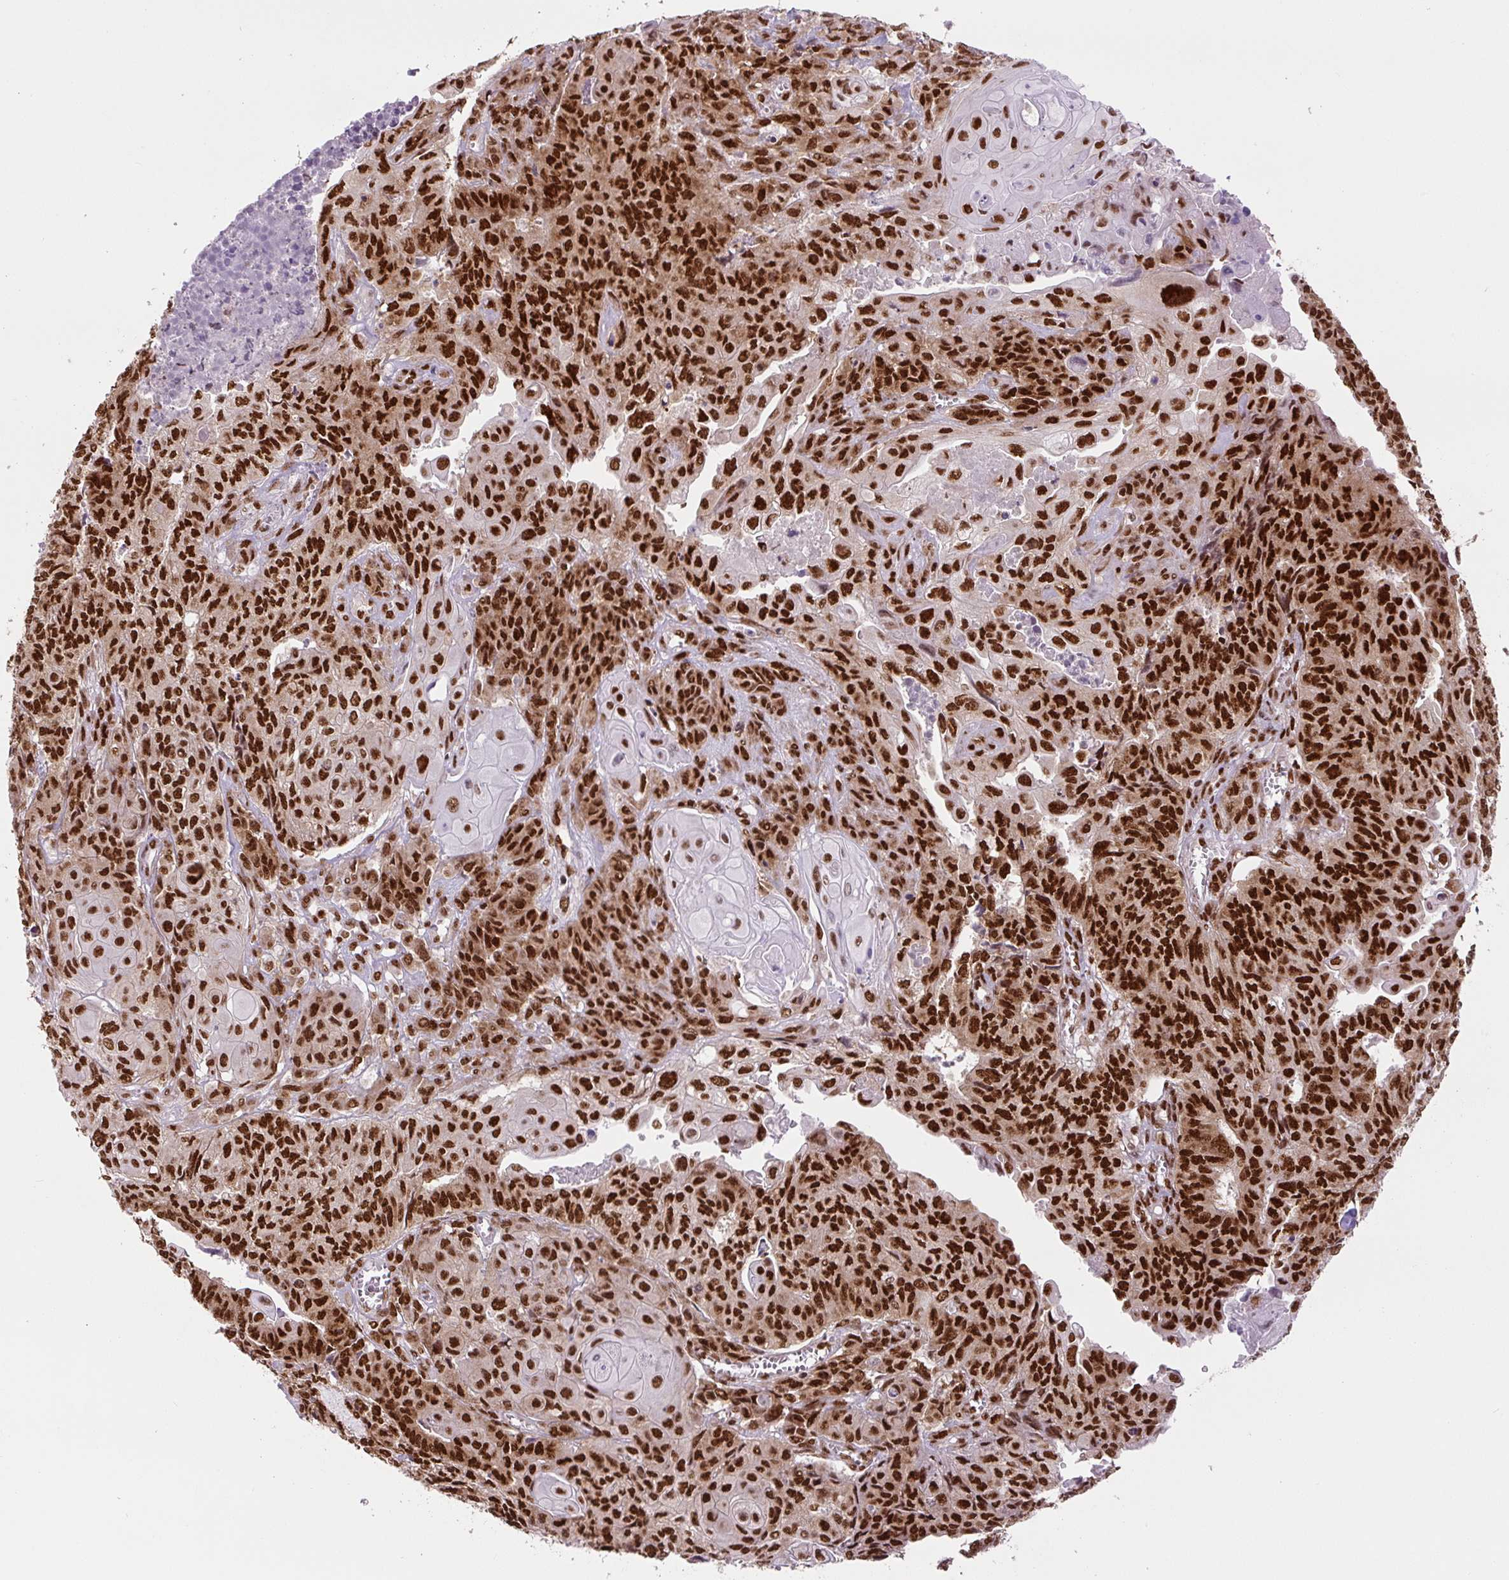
{"staining": {"intensity": "strong", "quantity": ">75%", "location": "nuclear"}, "tissue": "endometrial cancer", "cell_type": "Tumor cells", "image_type": "cancer", "snomed": [{"axis": "morphology", "description": "Adenocarcinoma, NOS"}, {"axis": "topography", "description": "Endometrium"}], "caption": "Immunohistochemical staining of human endometrial cancer (adenocarcinoma) displays high levels of strong nuclear staining in about >75% of tumor cells. (DAB = brown stain, brightfield microscopy at high magnification).", "gene": "FUS", "patient": {"sex": "female", "age": 32}}